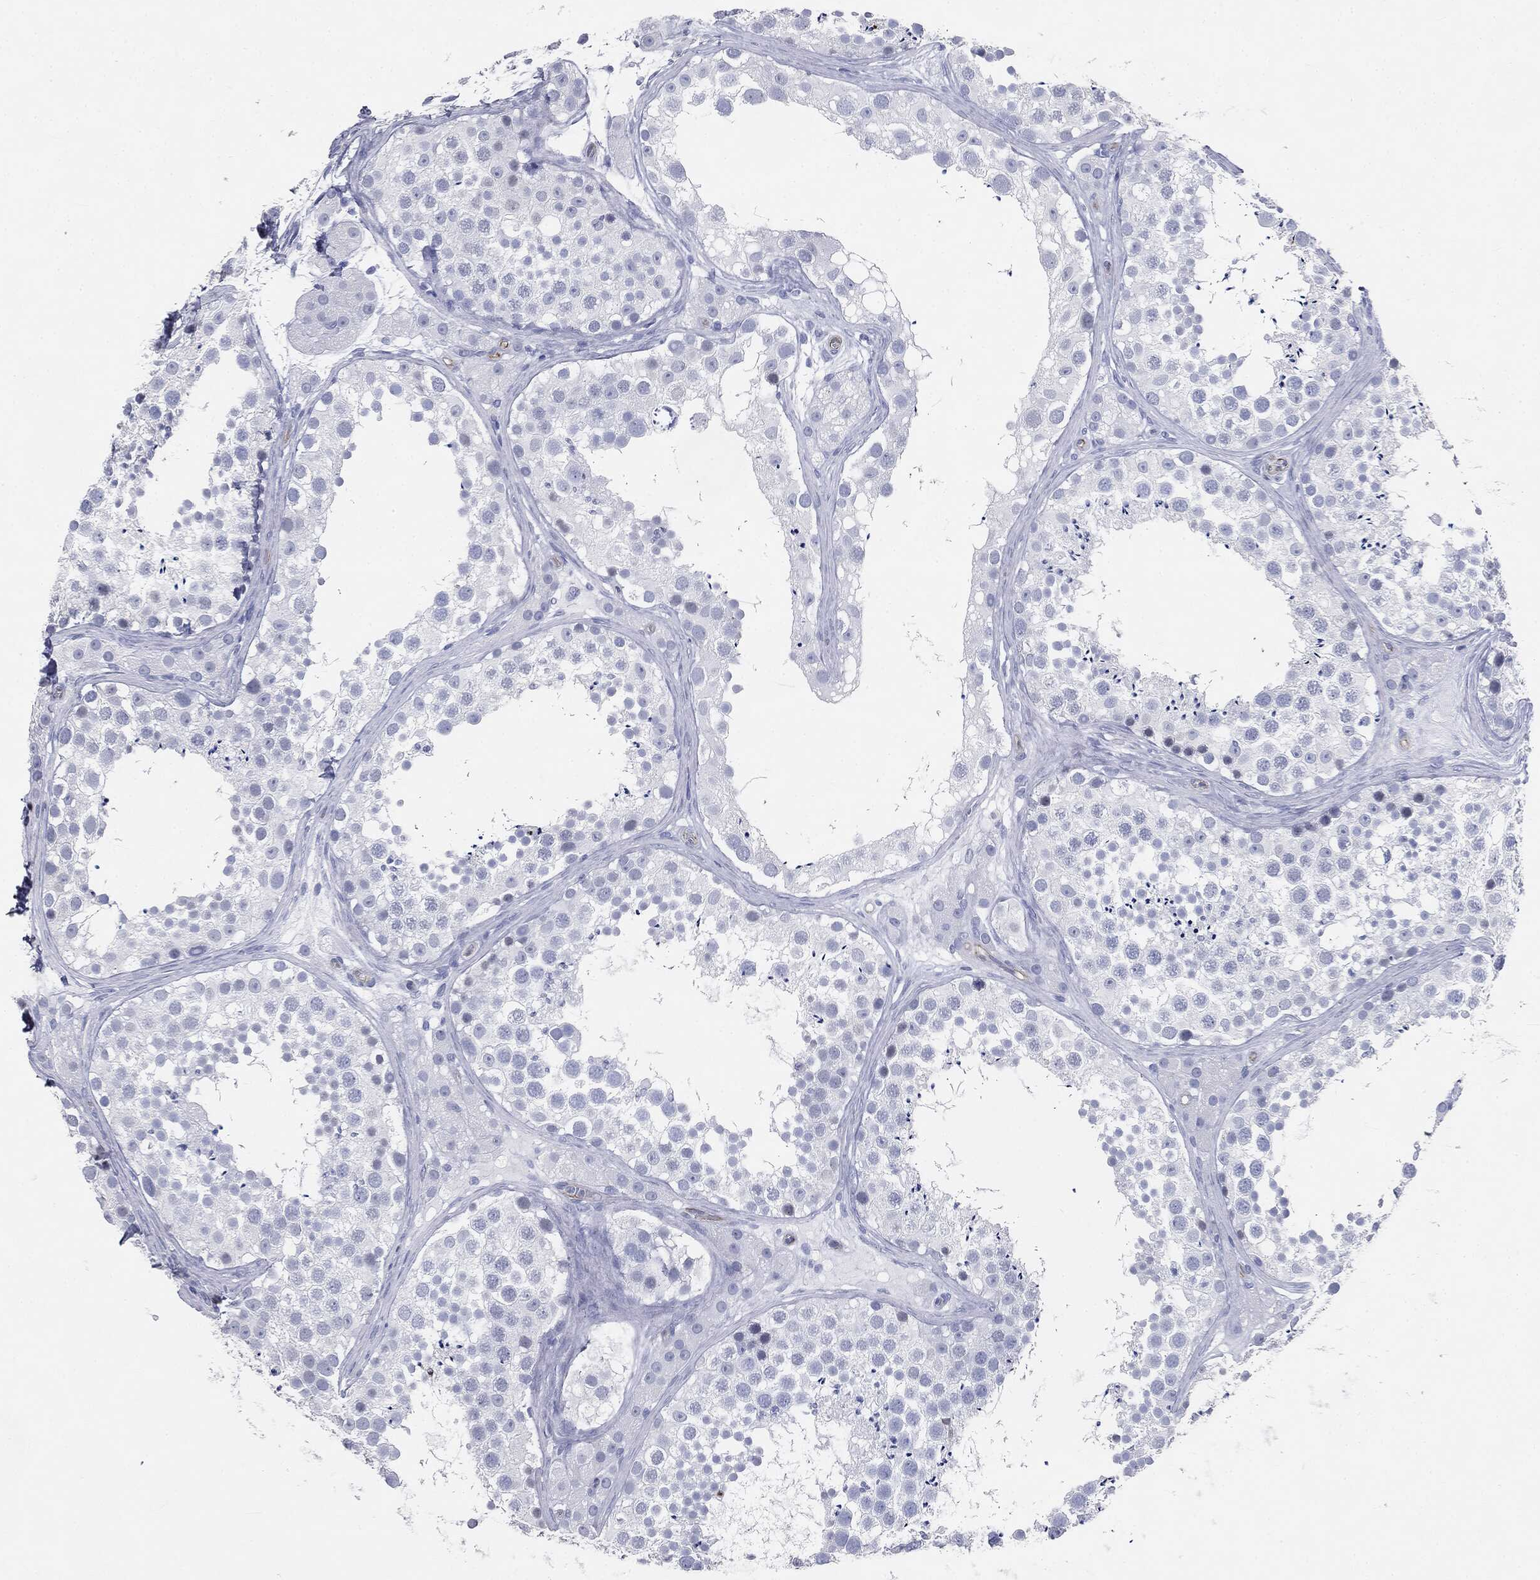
{"staining": {"intensity": "negative", "quantity": "none", "location": "none"}, "tissue": "testis", "cell_type": "Cells in seminiferous ducts", "image_type": "normal", "snomed": [{"axis": "morphology", "description": "Normal tissue, NOS"}, {"axis": "topography", "description": "Testis"}], "caption": "IHC micrograph of normal testis: human testis stained with DAB (3,3'-diaminobenzidine) shows no significant protein staining in cells in seminiferous ducts. (DAB (3,3'-diaminobenzidine) immunohistochemistry, high magnification).", "gene": "MUC5AC", "patient": {"sex": "male", "age": 41}}